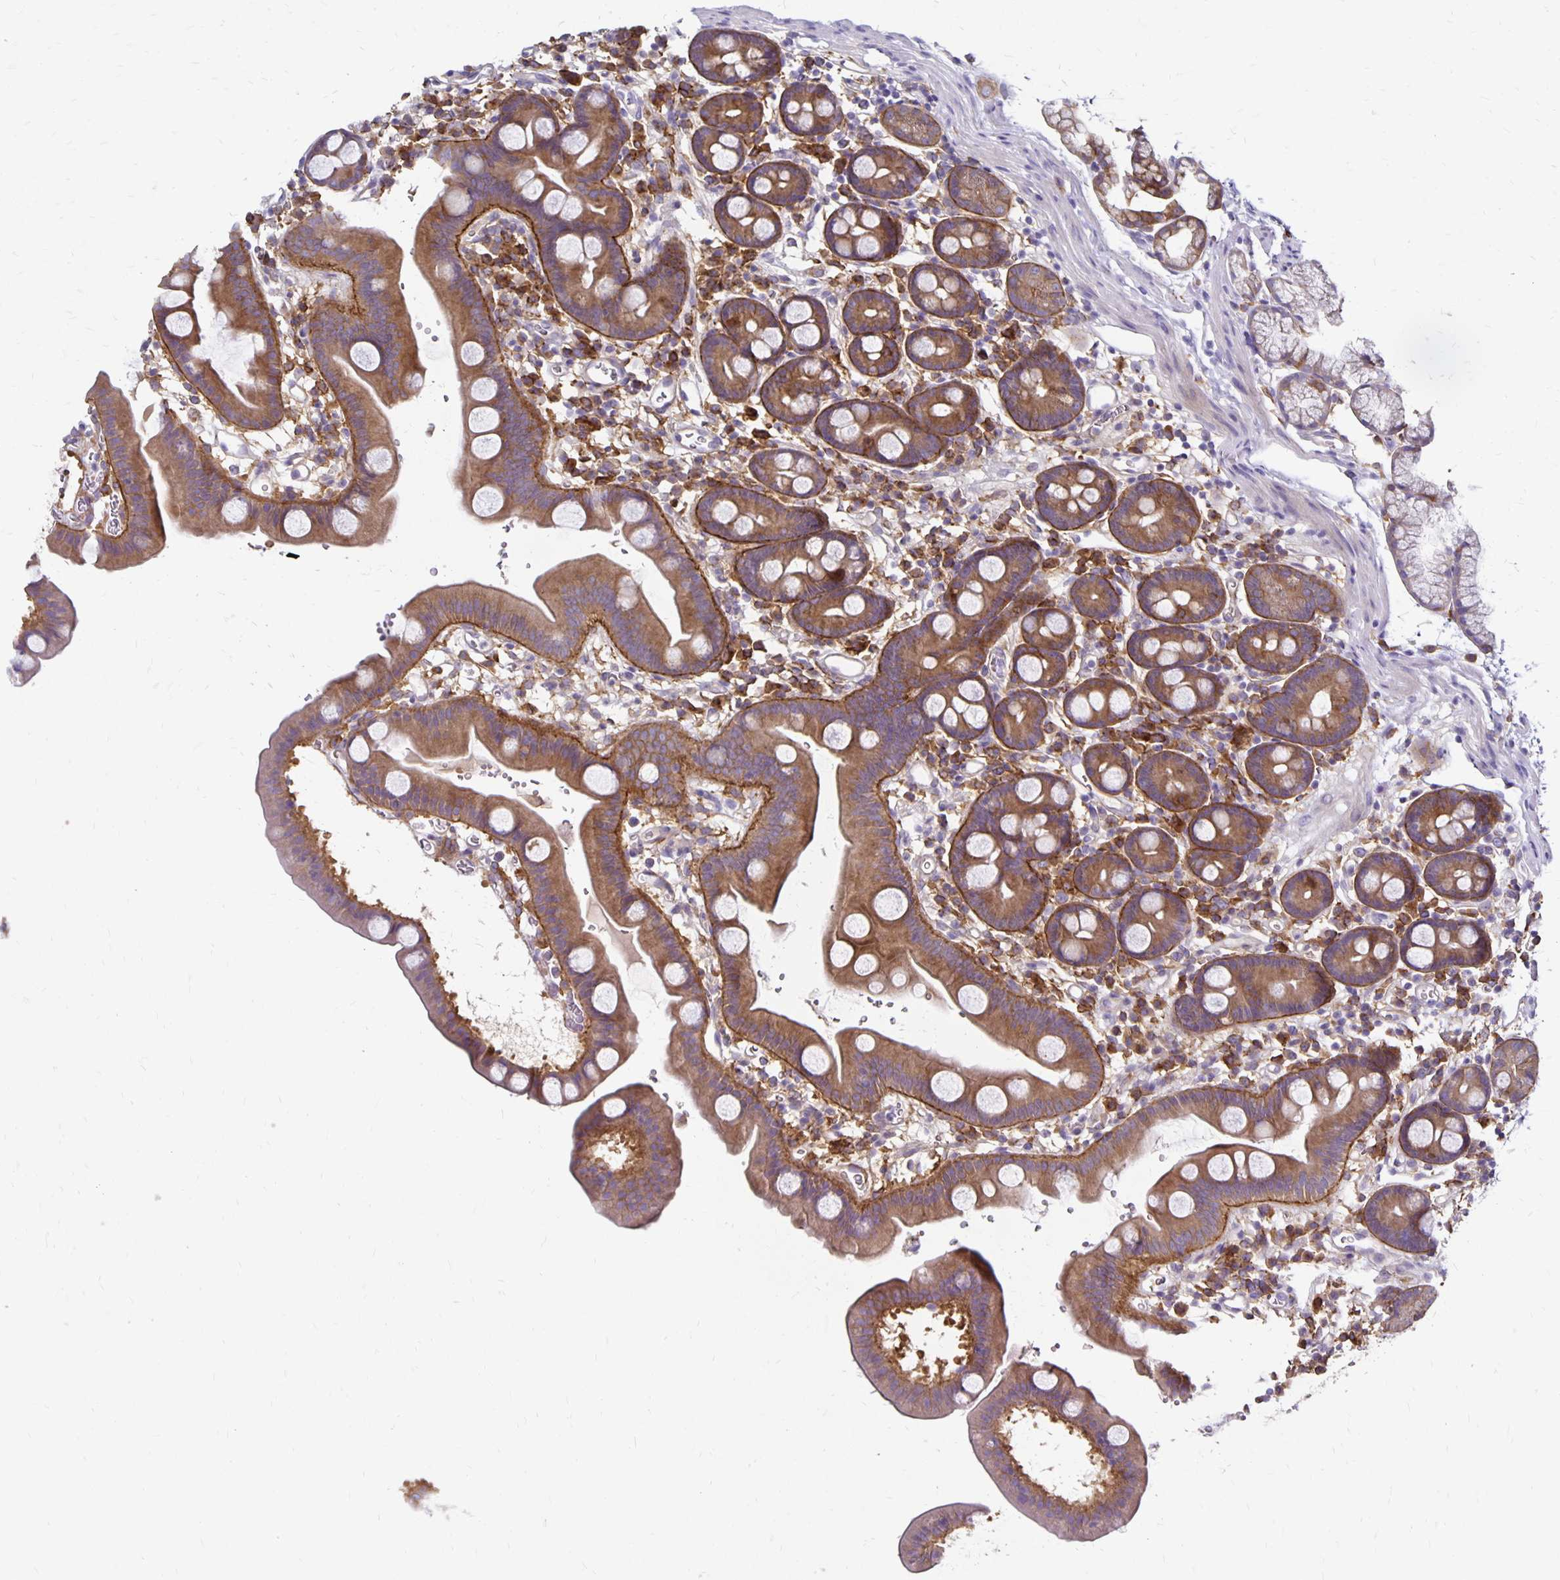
{"staining": {"intensity": "moderate", "quantity": ">75%", "location": "cytoplasmic/membranous"}, "tissue": "duodenum", "cell_type": "Glandular cells", "image_type": "normal", "snomed": [{"axis": "morphology", "description": "Normal tissue, NOS"}, {"axis": "topography", "description": "Duodenum"}], "caption": "Protein staining of benign duodenum shows moderate cytoplasmic/membranous expression in about >75% of glandular cells. (DAB = brown stain, brightfield microscopy at high magnification).", "gene": "TNS3", "patient": {"sex": "male", "age": 59}}